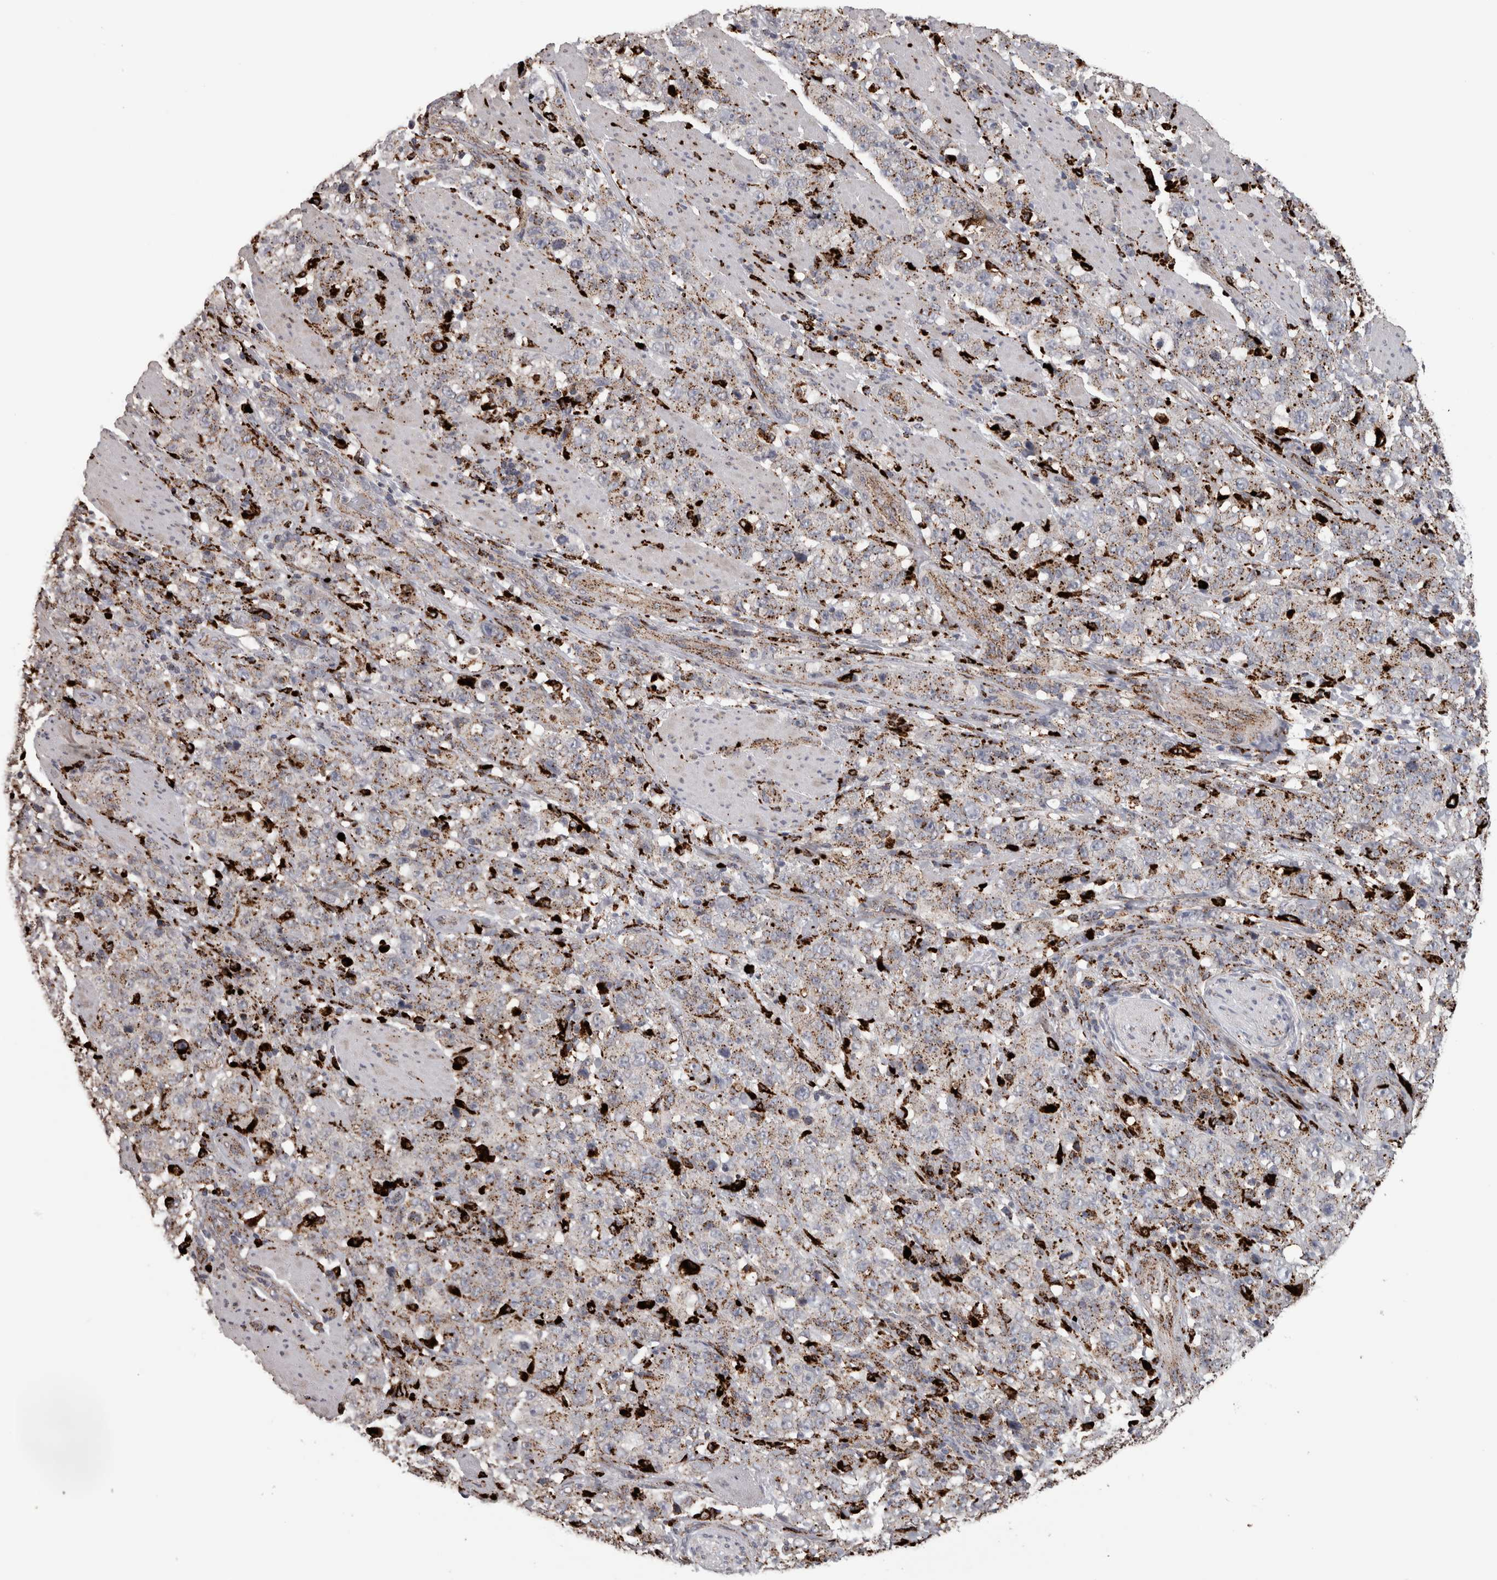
{"staining": {"intensity": "moderate", "quantity": ">75%", "location": "cytoplasmic/membranous"}, "tissue": "stomach cancer", "cell_type": "Tumor cells", "image_type": "cancer", "snomed": [{"axis": "morphology", "description": "Adenocarcinoma, NOS"}, {"axis": "topography", "description": "Stomach"}], "caption": "A medium amount of moderate cytoplasmic/membranous staining is appreciated in about >75% of tumor cells in adenocarcinoma (stomach) tissue.", "gene": "CTSZ", "patient": {"sex": "male", "age": 48}}